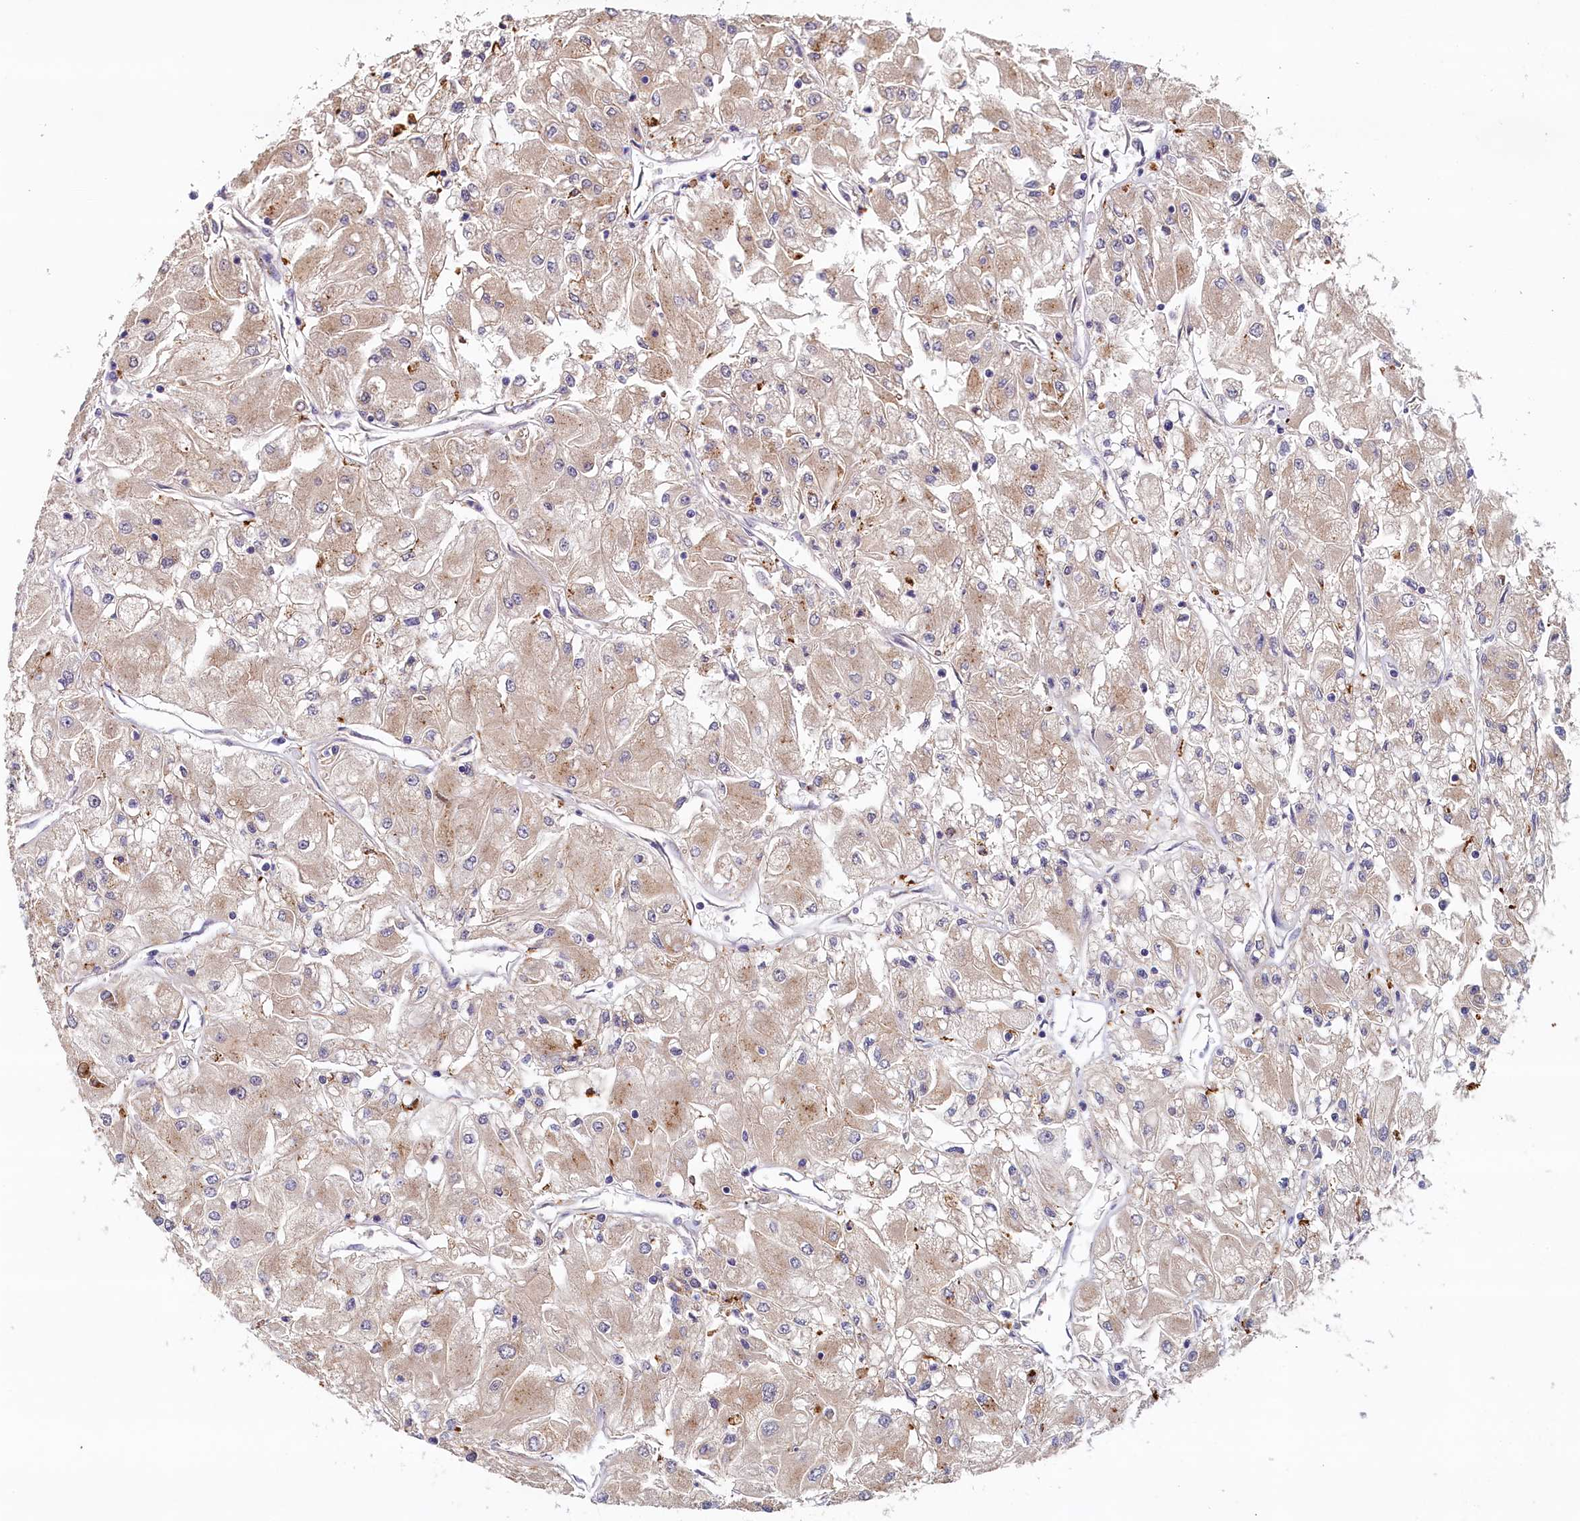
{"staining": {"intensity": "weak", "quantity": ">75%", "location": "cytoplasmic/membranous"}, "tissue": "renal cancer", "cell_type": "Tumor cells", "image_type": "cancer", "snomed": [{"axis": "morphology", "description": "Adenocarcinoma, NOS"}, {"axis": "topography", "description": "Kidney"}], "caption": "Renal adenocarcinoma stained for a protein (brown) shows weak cytoplasmic/membranous positive staining in approximately >75% of tumor cells.", "gene": "NUBP2", "patient": {"sex": "male", "age": 80}}